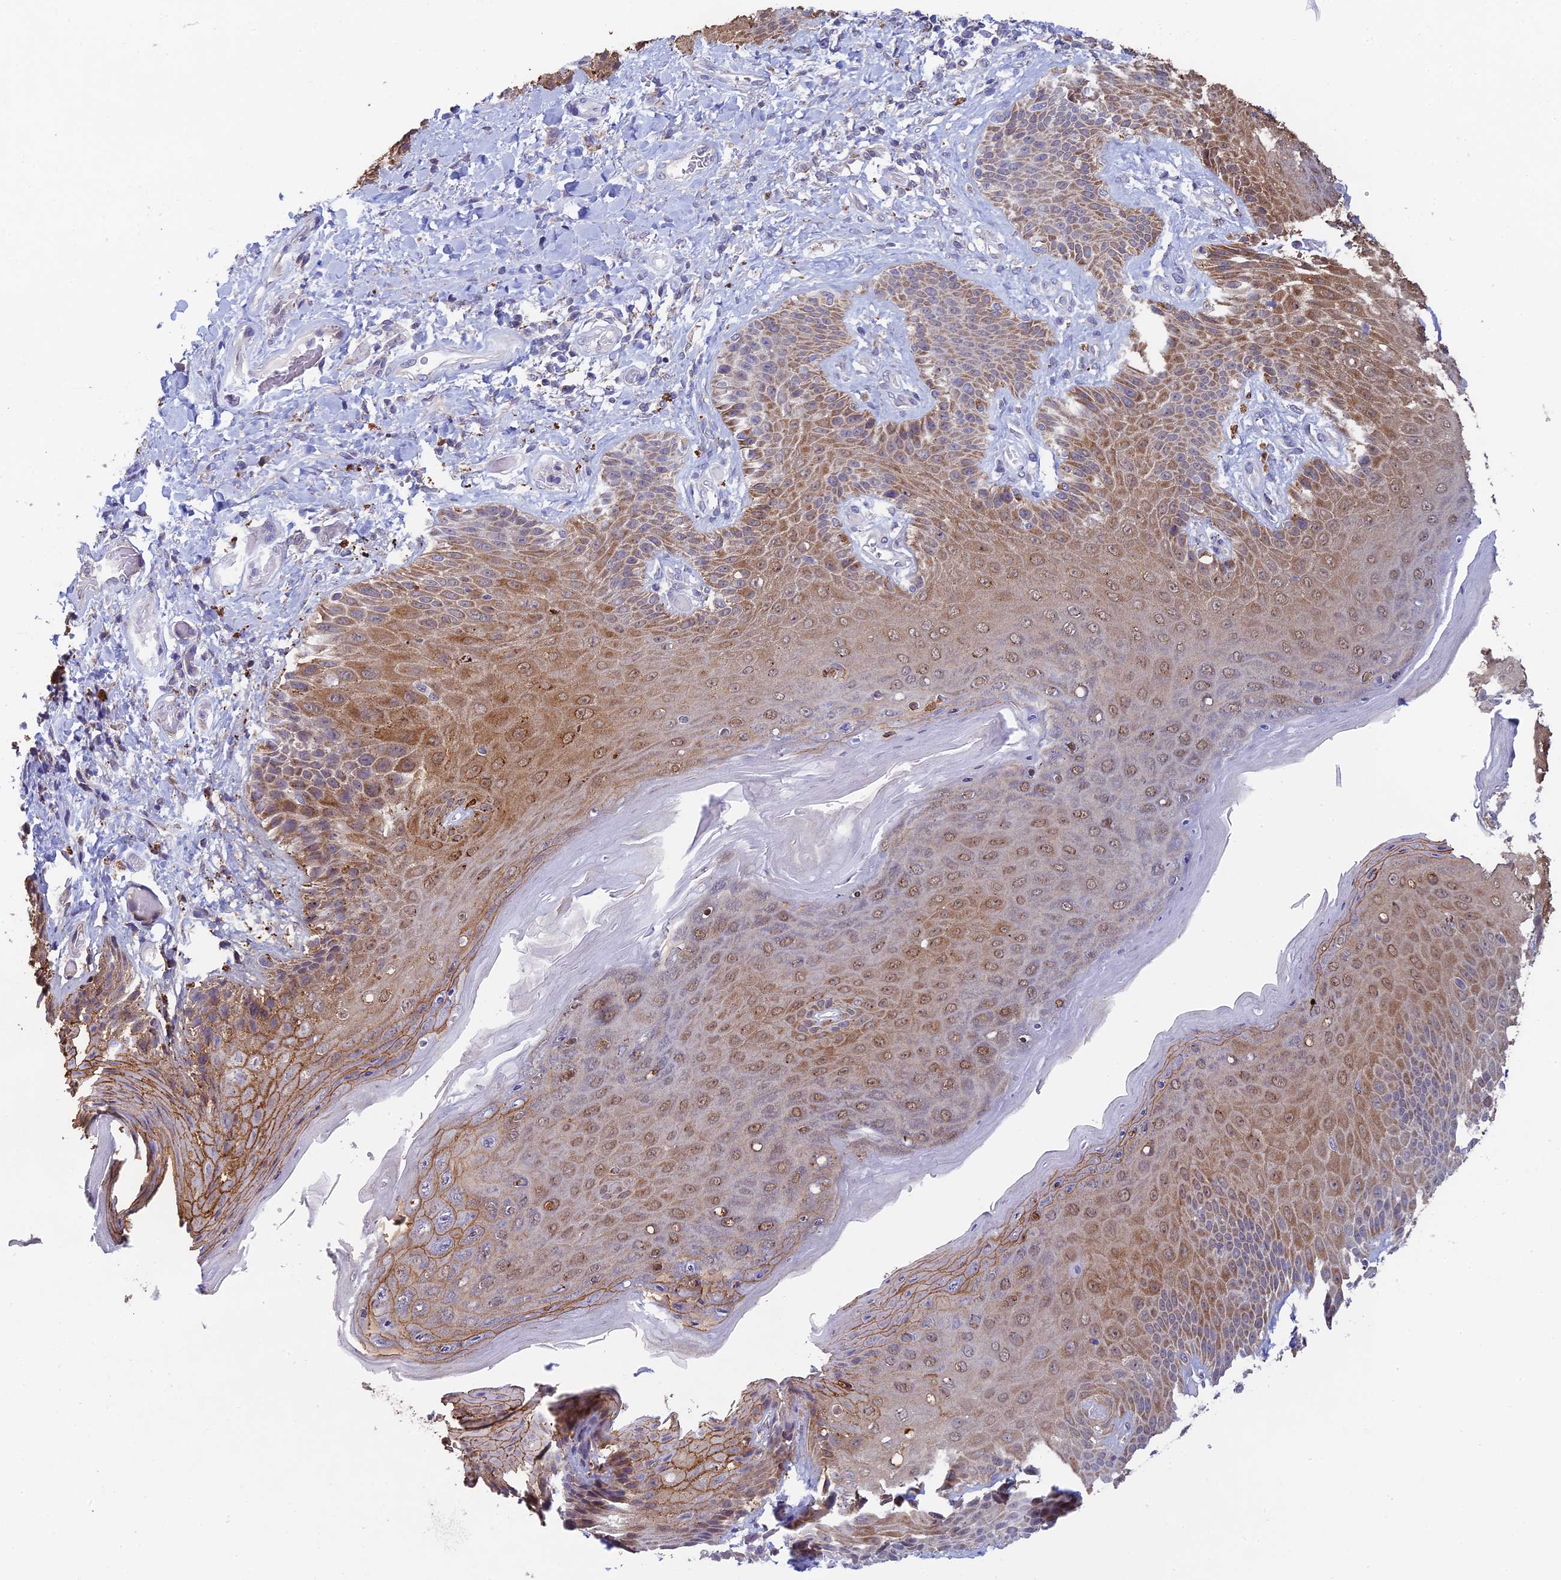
{"staining": {"intensity": "strong", "quantity": "25%-75%", "location": "cytoplasmic/membranous,nuclear"}, "tissue": "skin", "cell_type": "Epidermal cells", "image_type": "normal", "snomed": [{"axis": "morphology", "description": "Normal tissue, NOS"}, {"axis": "topography", "description": "Anal"}], "caption": "A high amount of strong cytoplasmic/membranous,nuclear positivity is appreciated in approximately 25%-75% of epidermal cells in unremarkable skin.", "gene": "REXO5", "patient": {"sex": "female", "age": 89}}